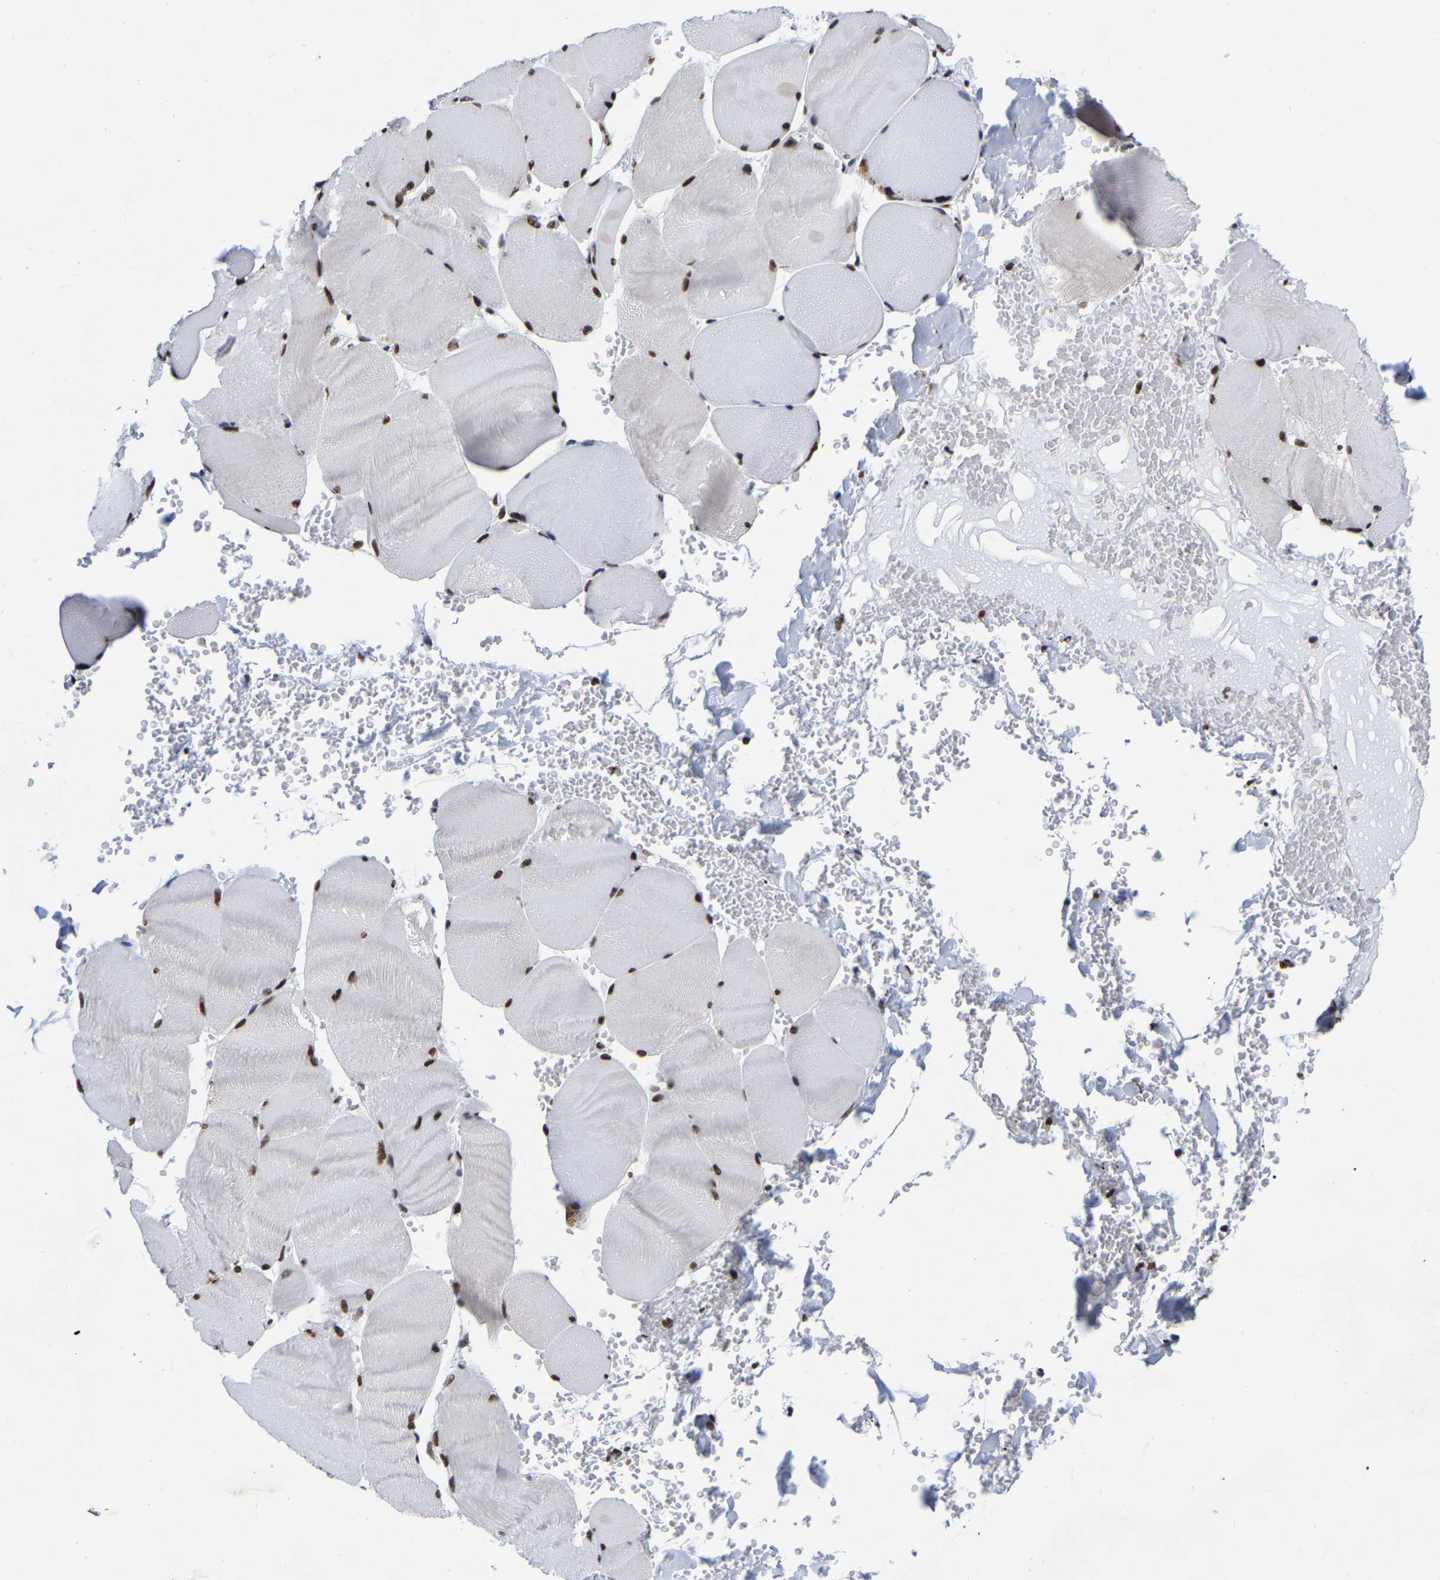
{"staining": {"intensity": "strong", "quantity": ">75%", "location": "nuclear"}, "tissue": "skeletal muscle", "cell_type": "Myocytes", "image_type": "normal", "snomed": [{"axis": "morphology", "description": "Normal tissue, NOS"}, {"axis": "topography", "description": "Skin"}, {"axis": "topography", "description": "Skeletal muscle"}], "caption": "Immunohistochemical staining of benign skeletal muscle displays high levels of strong nuclear positivity in about >75% of myocytes. The staining is performed using DAB brown chromogen to label protein expression. The nuclei are counter-stained blue using hematoxylin.", "gene": "PRCC", "patient": {"sex": "male", "age": 83}}